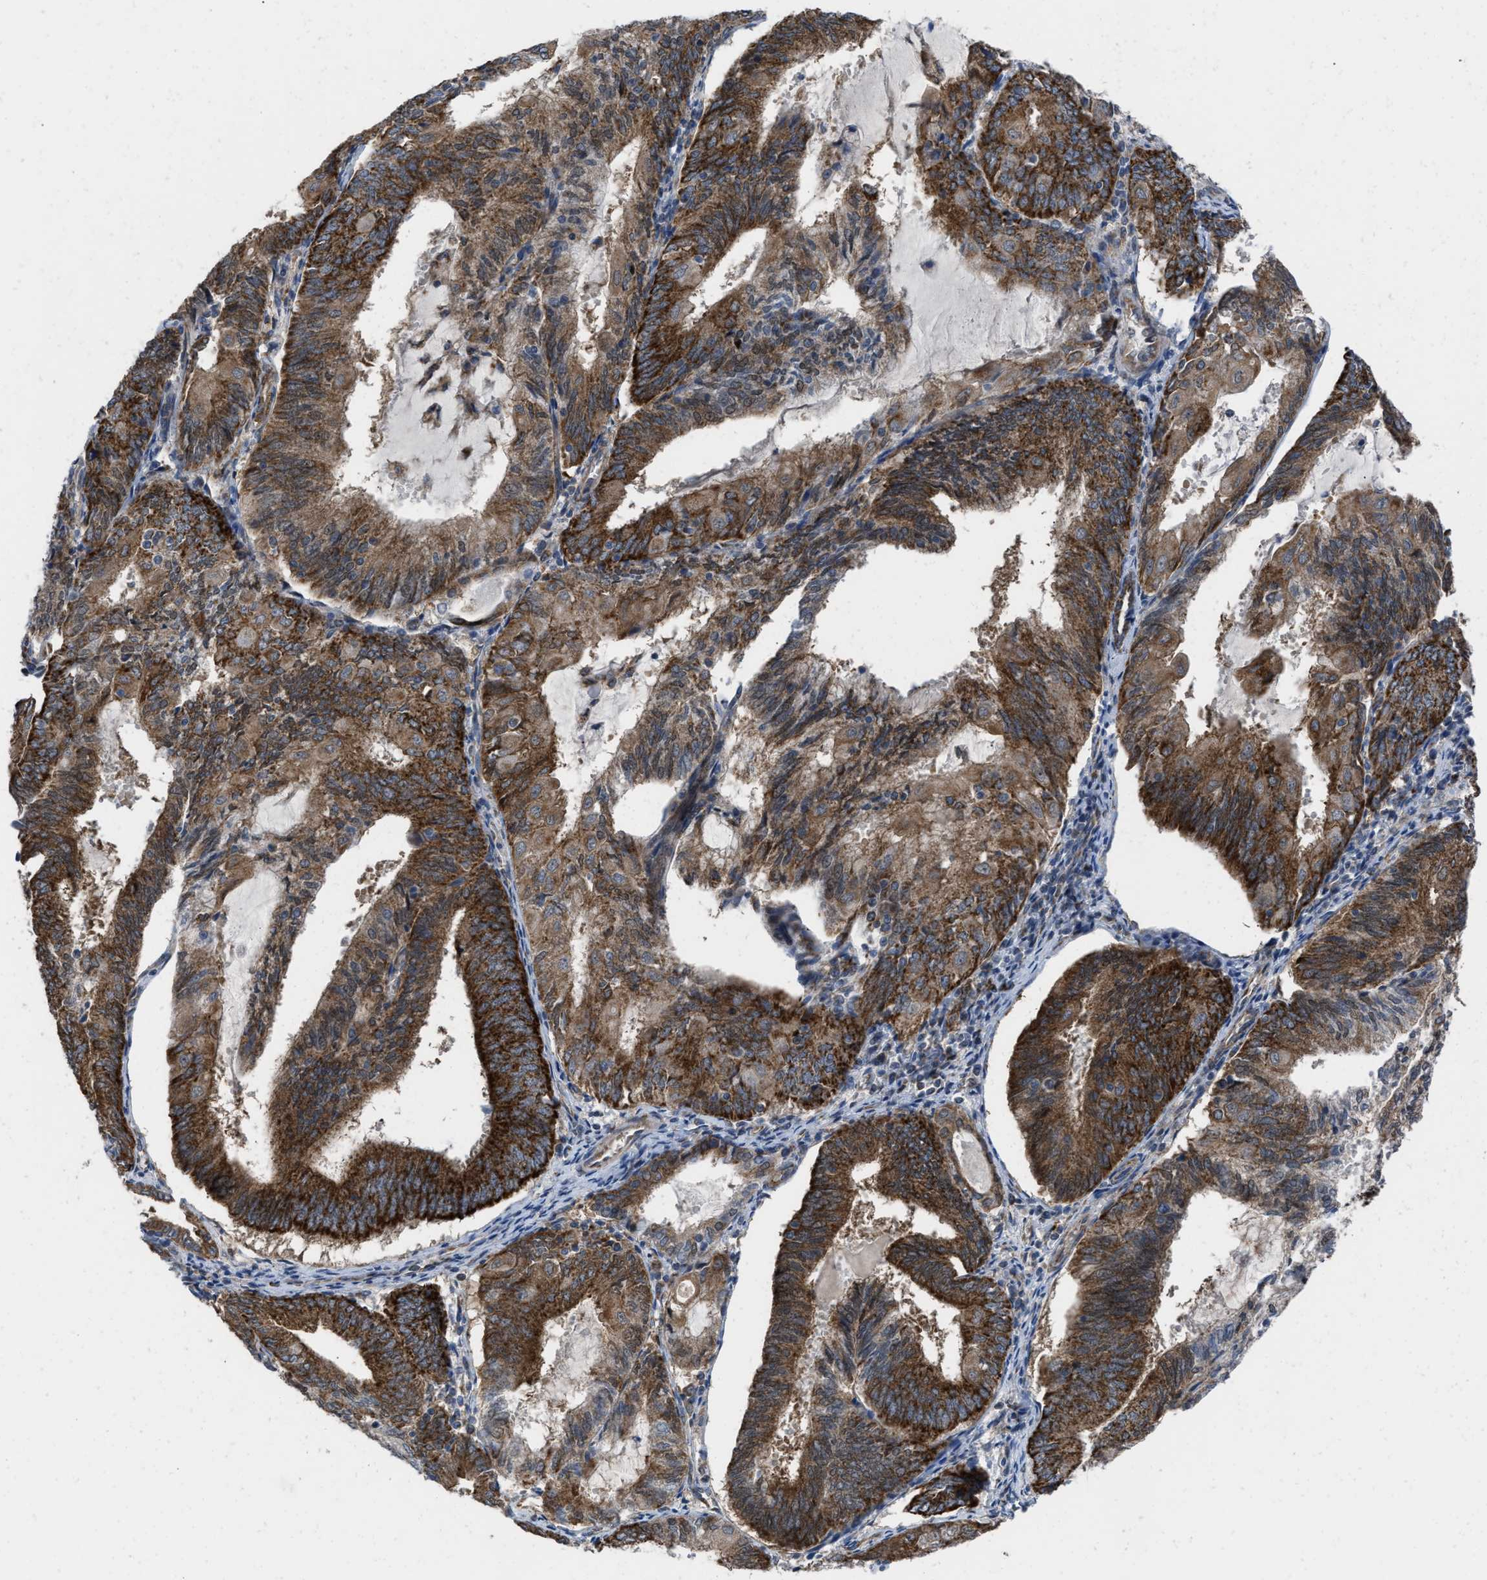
{"staining": {"intensity": "strong", "quantity": ">75%", "location": "cytoplasmic/membranous"}, "tissue": "endometrial cancer", "cell_type": "Tumor cells", "image_type": "cancer", "snomed": [{"axis": "morphology", "description": "Adenocarcinoma, NOS"}, {"axis": "topography", "description": "Endometrium"}], "caption": "Adenocarcinoma (endometrial) stained with a protein marker displays strong staining in tumor cells.", "gene": "AKAP1", "patient": {"sex": "female", "age": 81}}